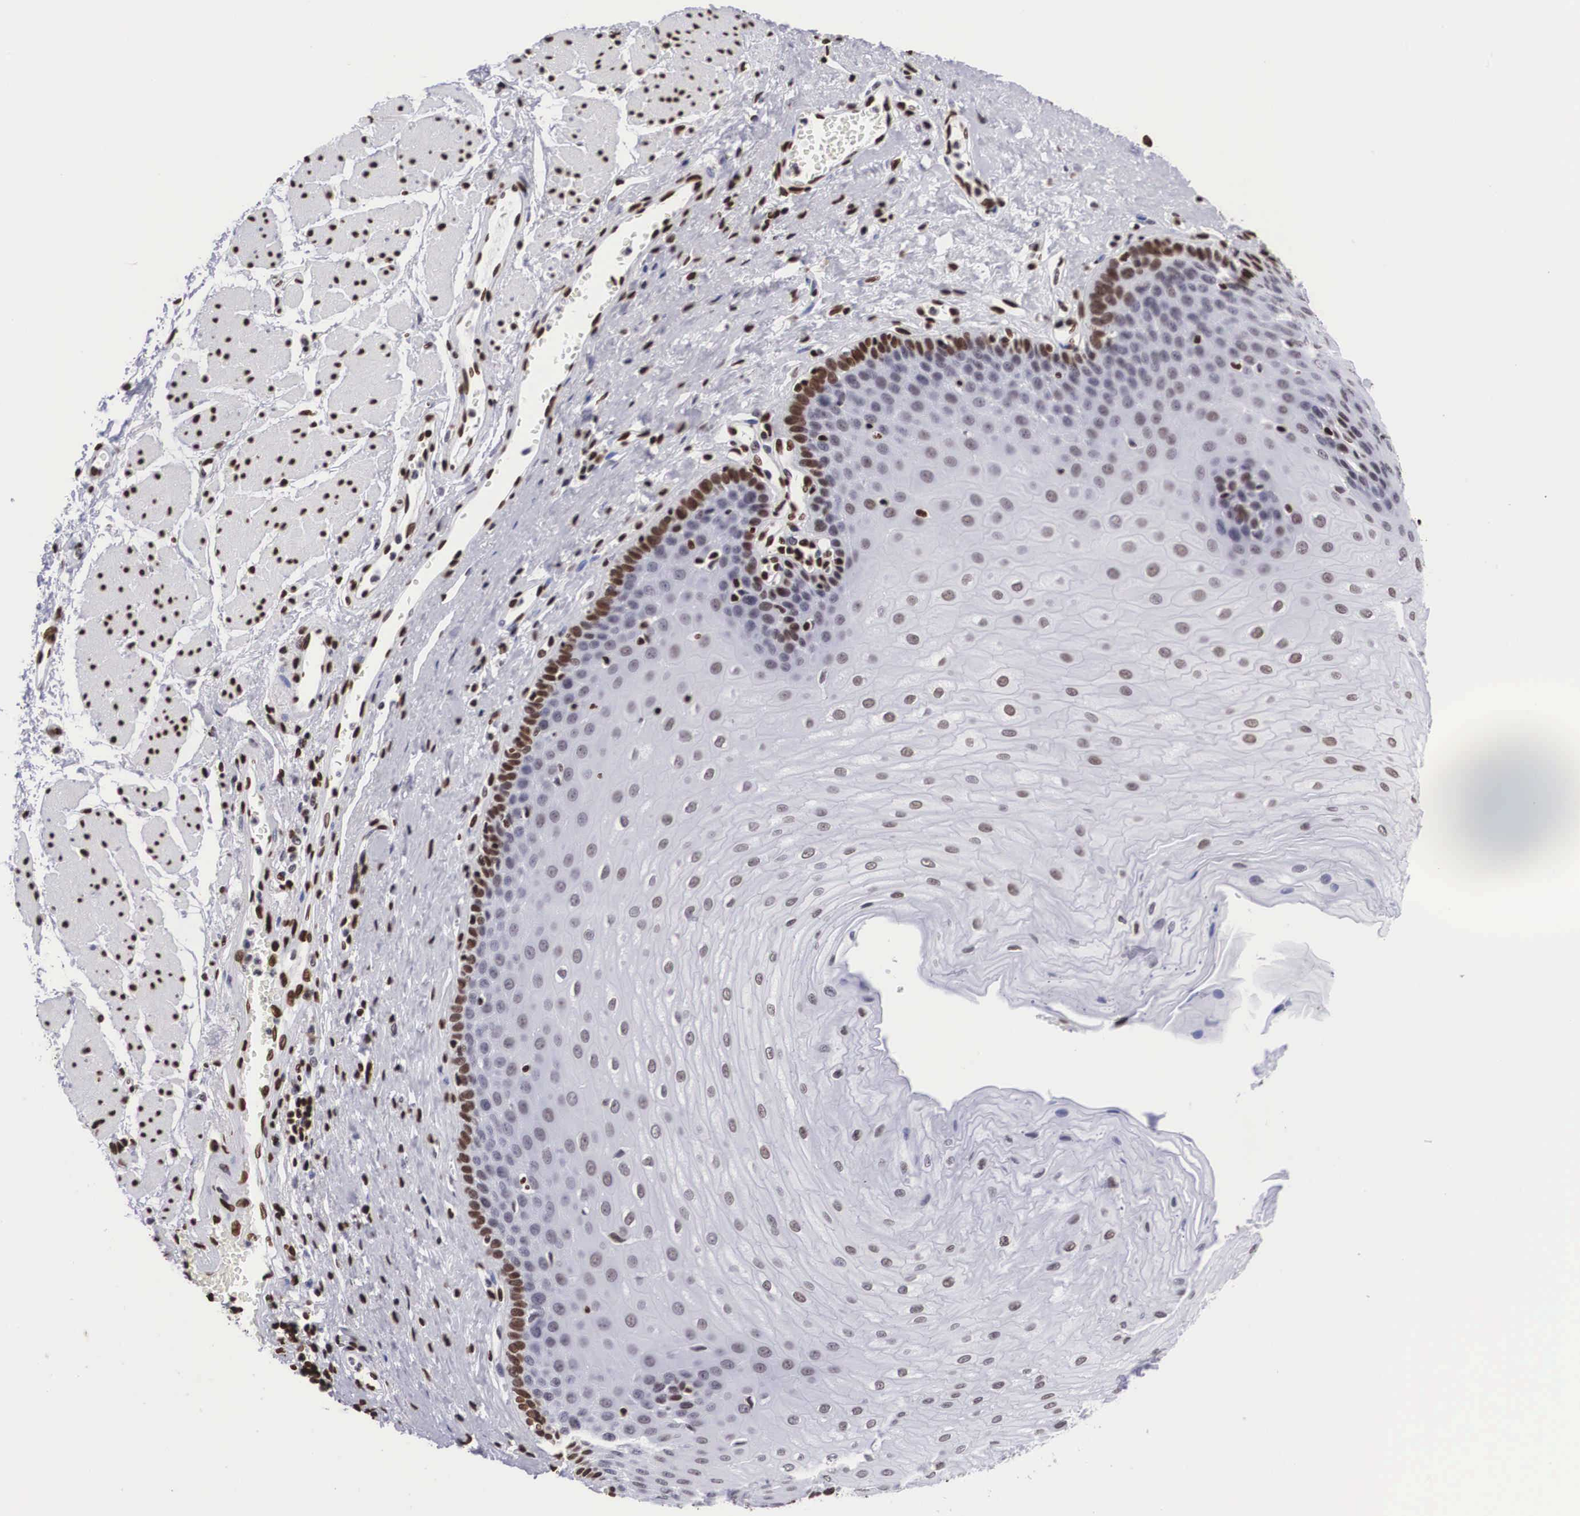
{"staining": {"intensity": "strong", "quantity": "<25%", "location": "nuclear"}, "tissue": "esophagus", "cell_type": "Squamous epithelial cells", "image_type": "normal", "snomed": [{"axis": "morphology", "description": "Normal tissue, NOS"}, {"axis": "topography", "description": "Esophagus"}], "caption": "Immunohistochemistry micrograph of benign esophagus: human esophagus stained using immunohistochemistry demonstrates medium levels of strong protein expression localized specifically in the nuclear of squamous epithelial cells, appearing as a nuclear brown color.", "gene": "MECP2", "patient": {"sex": "male", "age": 65}}